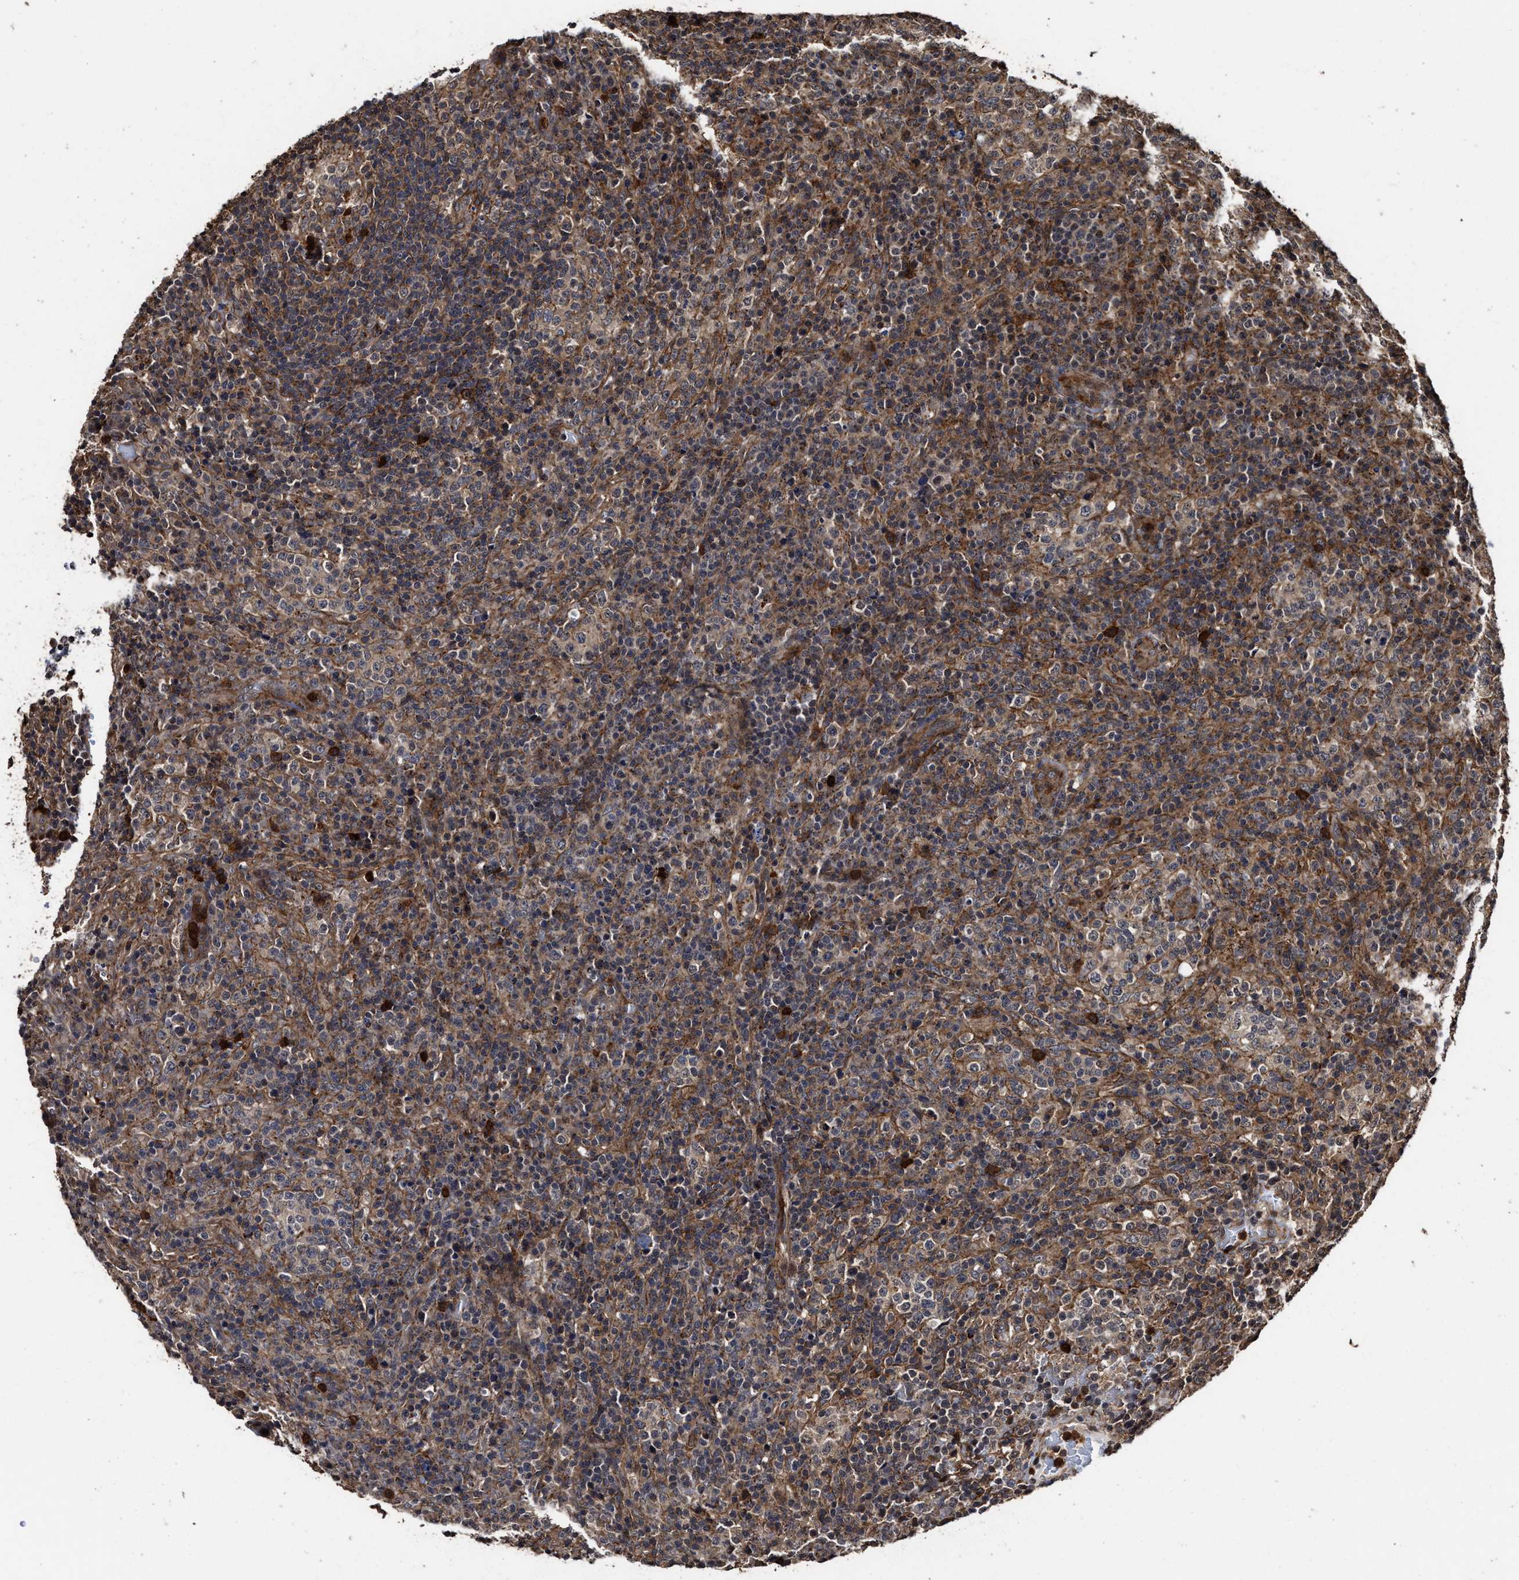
{"staining": {"intensity": "weak", "quantity": "<25%", "location": "cytoplasmic/membranous"}, "tissue": "lymphoma", "cell_type": "Tumor cells", "image_type": "cancer", "snomed": [{"axis": "morphology", "description": "Malignant lymphoma, non-Hodgkin's type, High grade"}, {"axis": "topography", "description": "Lymph node"}], "caption": "The histopathology image reveals no staining of tumor cells in lymphoma.", "gene": "SEPTIN2", "patient": {"sex": "female", "age": 76}}